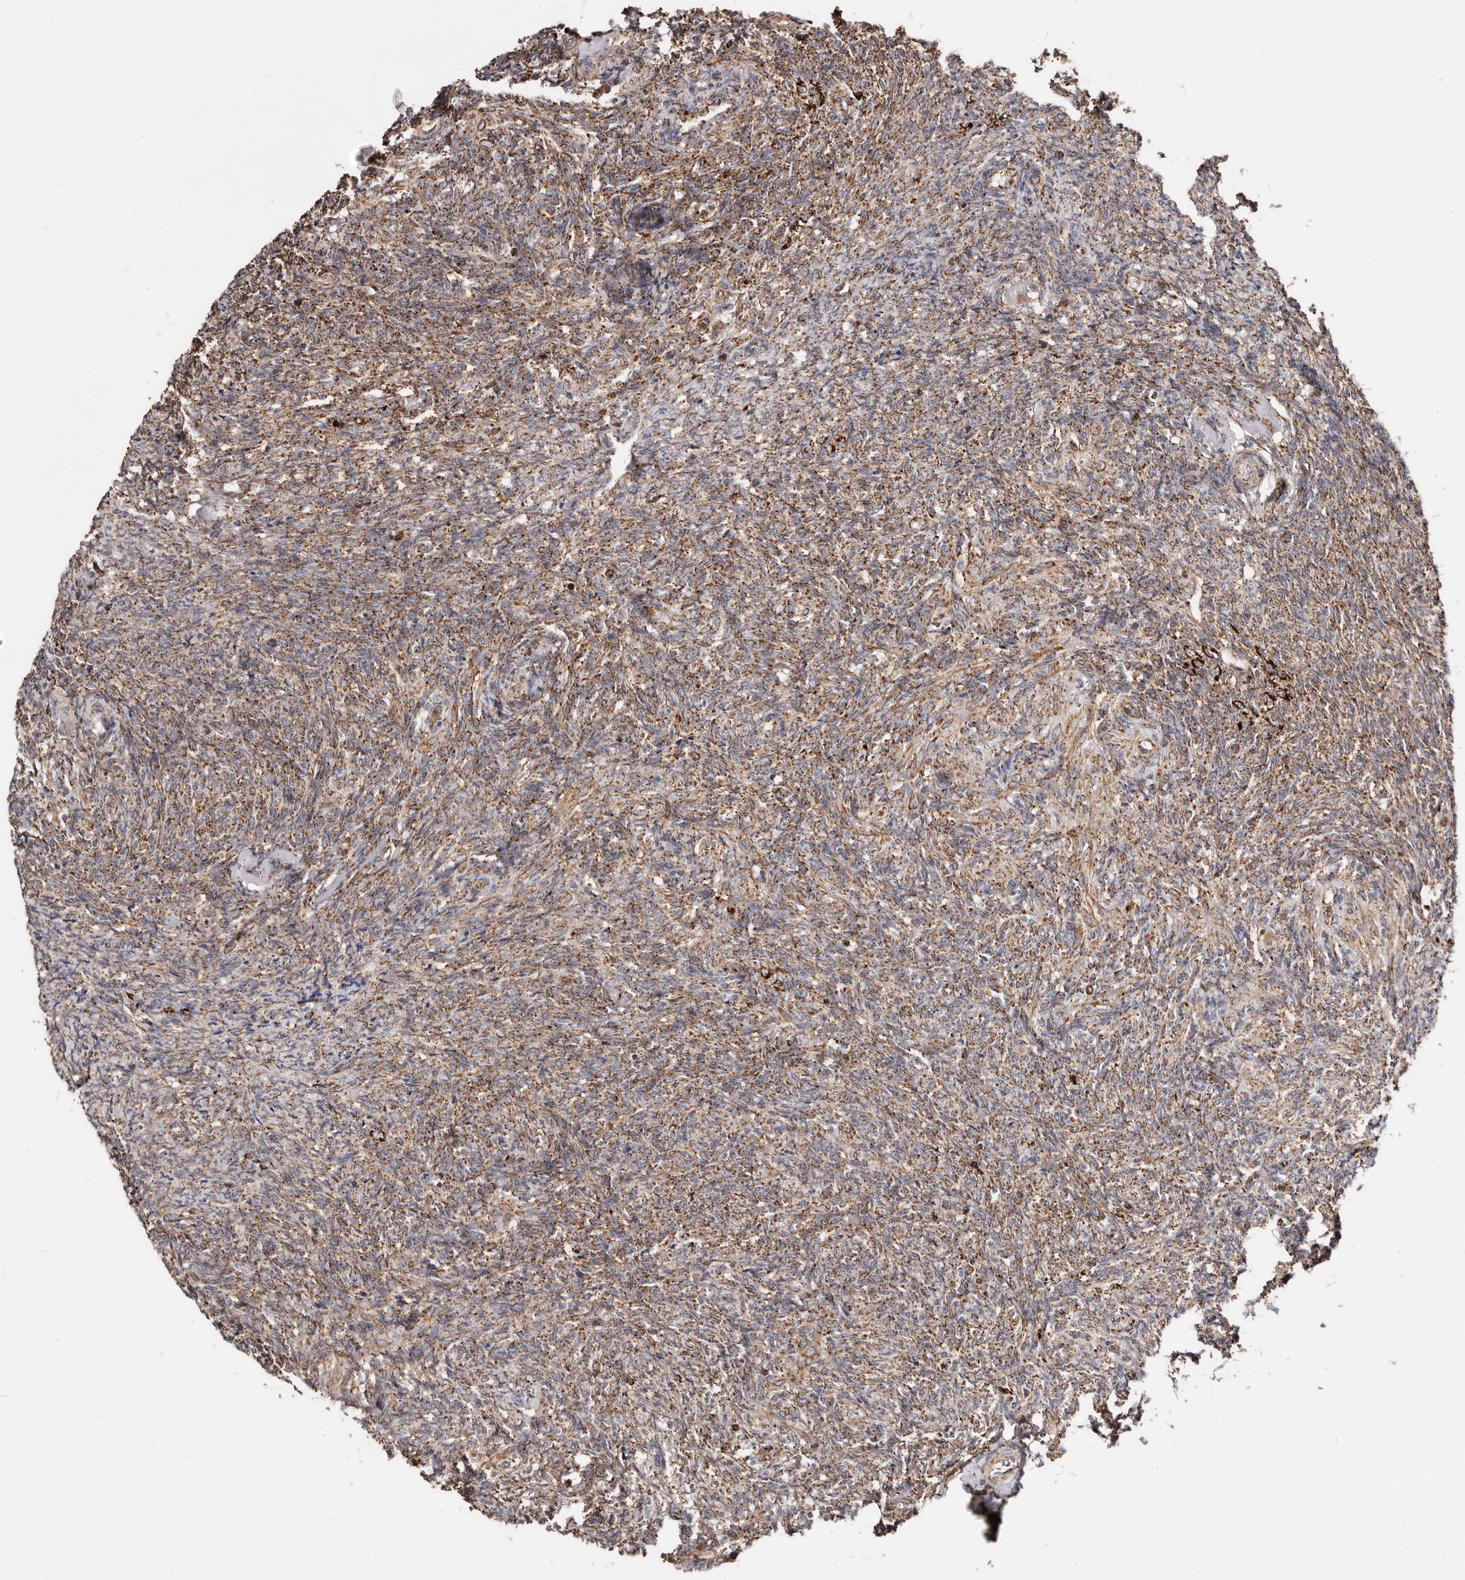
{"staining": {"intensity": "strong", "quantity": ">75%", "location": "cytoplasmic/membranous"}, "tissue": "ovary", "cell_type": "Follicle cells", "image_type": "normal", "snomed": [{"axis": "morphology", "description": "Normal tissue, NOS"}, {"axis": "topography", "description": "Ovary"}], "caption": "Ovary stained with DAB immunohistochemistry (IHC) demonstrates high levels of strong cytoplasmic/membranous expression in approximately >75% of follicle cells. (DAB (3,3'-diaminobenzidine) IHC with brightfield microscopy, high magnification).", "gene": "PRKACB", "patient": {"sex": "female", "age": 41}}